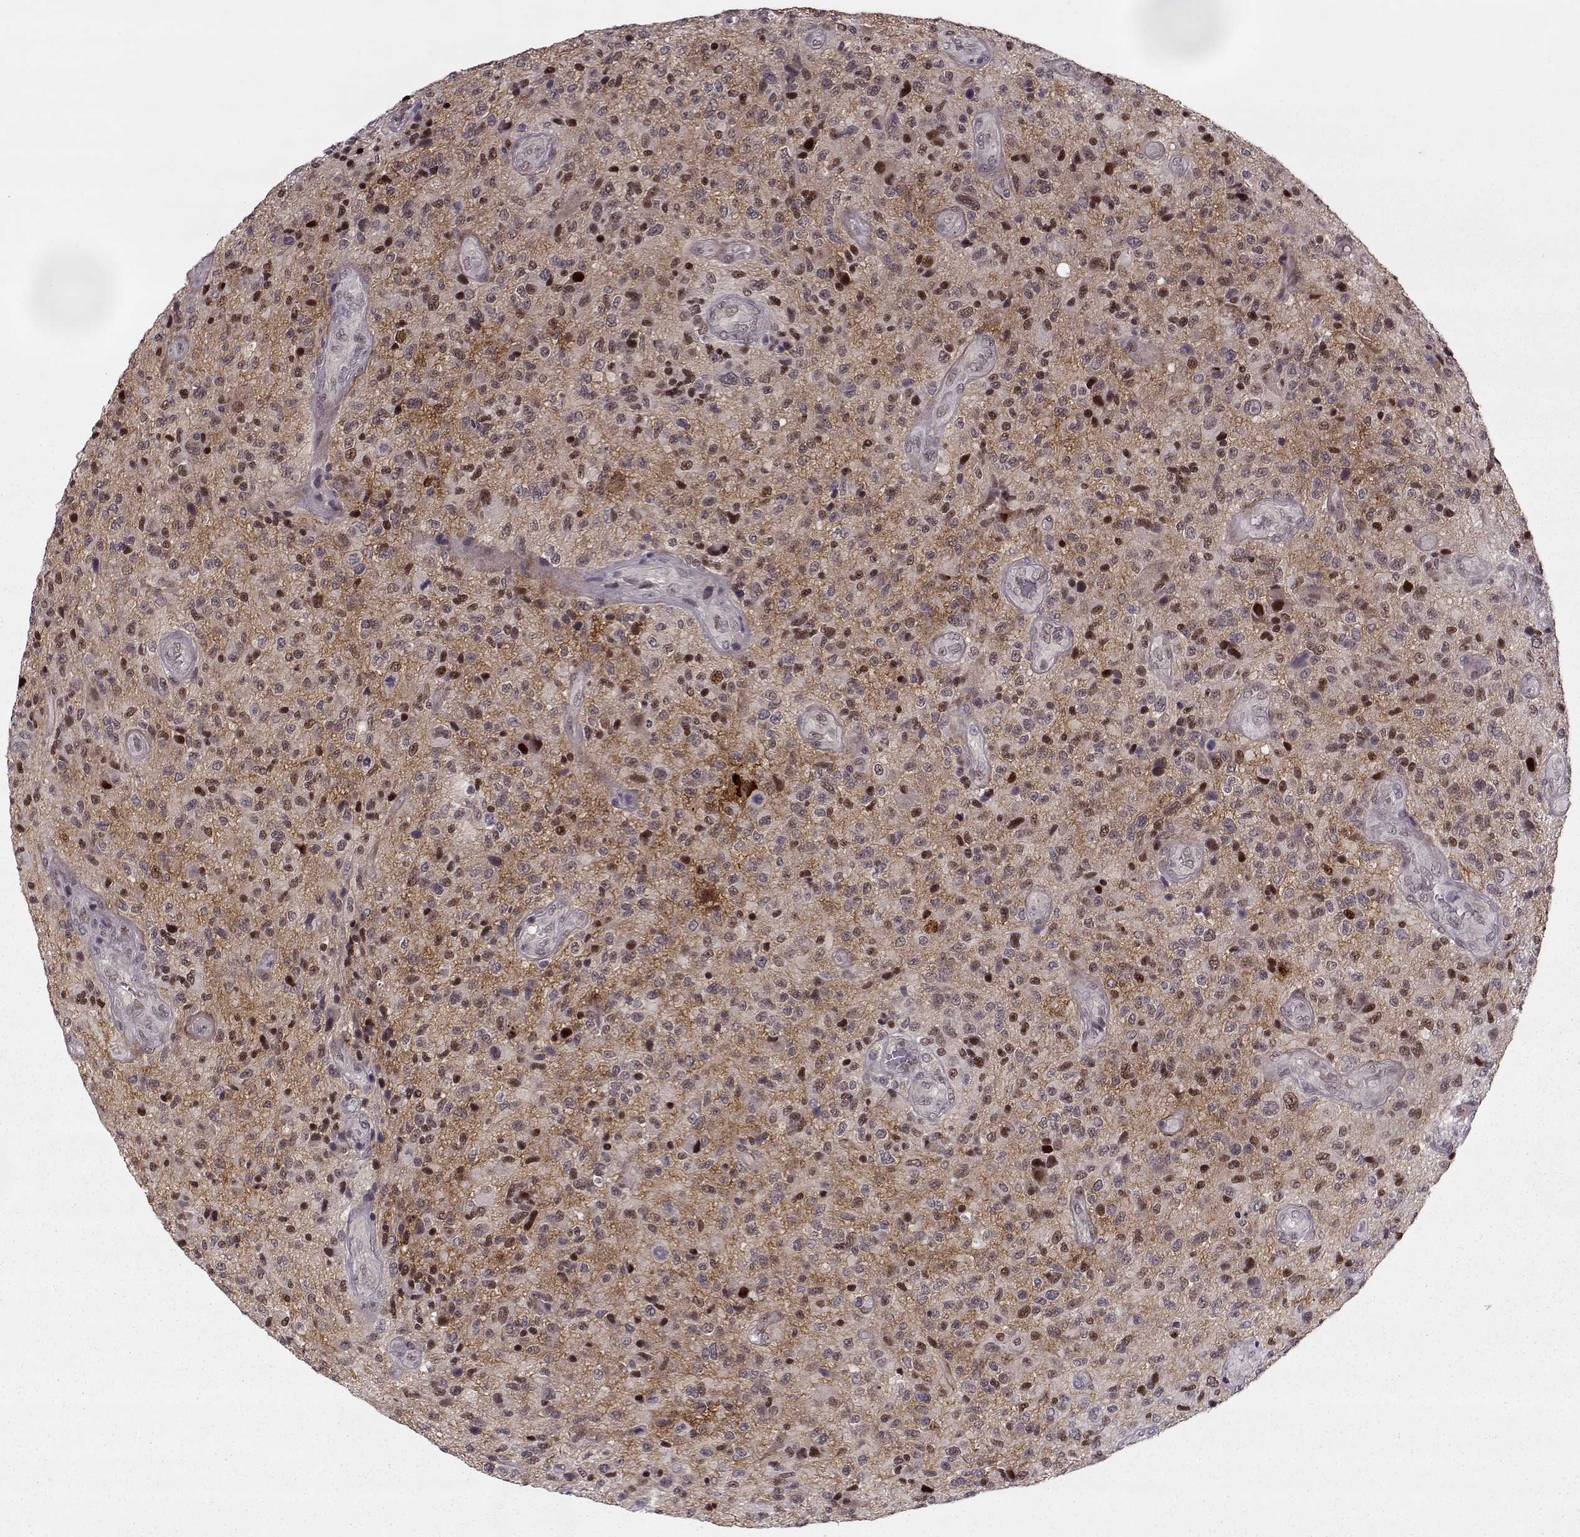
{"staining": {"intensity": "moderate", "quantity": "<25%", "location": "nuclear"}, "tissue": "glioma", "cell_type": "Tumor cells", "image_type": "cancer", "snomed": [{"axis": "morphology", "description": "Glioma, malignant, High grade"}, {"axis": "topography", "description": "Brain"}], "caption": "Glioma tissue demonstrates moderate nuclear positivity in approximately <25% of tumor cells, visualized by immunohistochemistry. (IHC, brightfield microscopy, high magnification).", "gene": "DENND4B", "patient": {"sex": "male", "age": 47}}